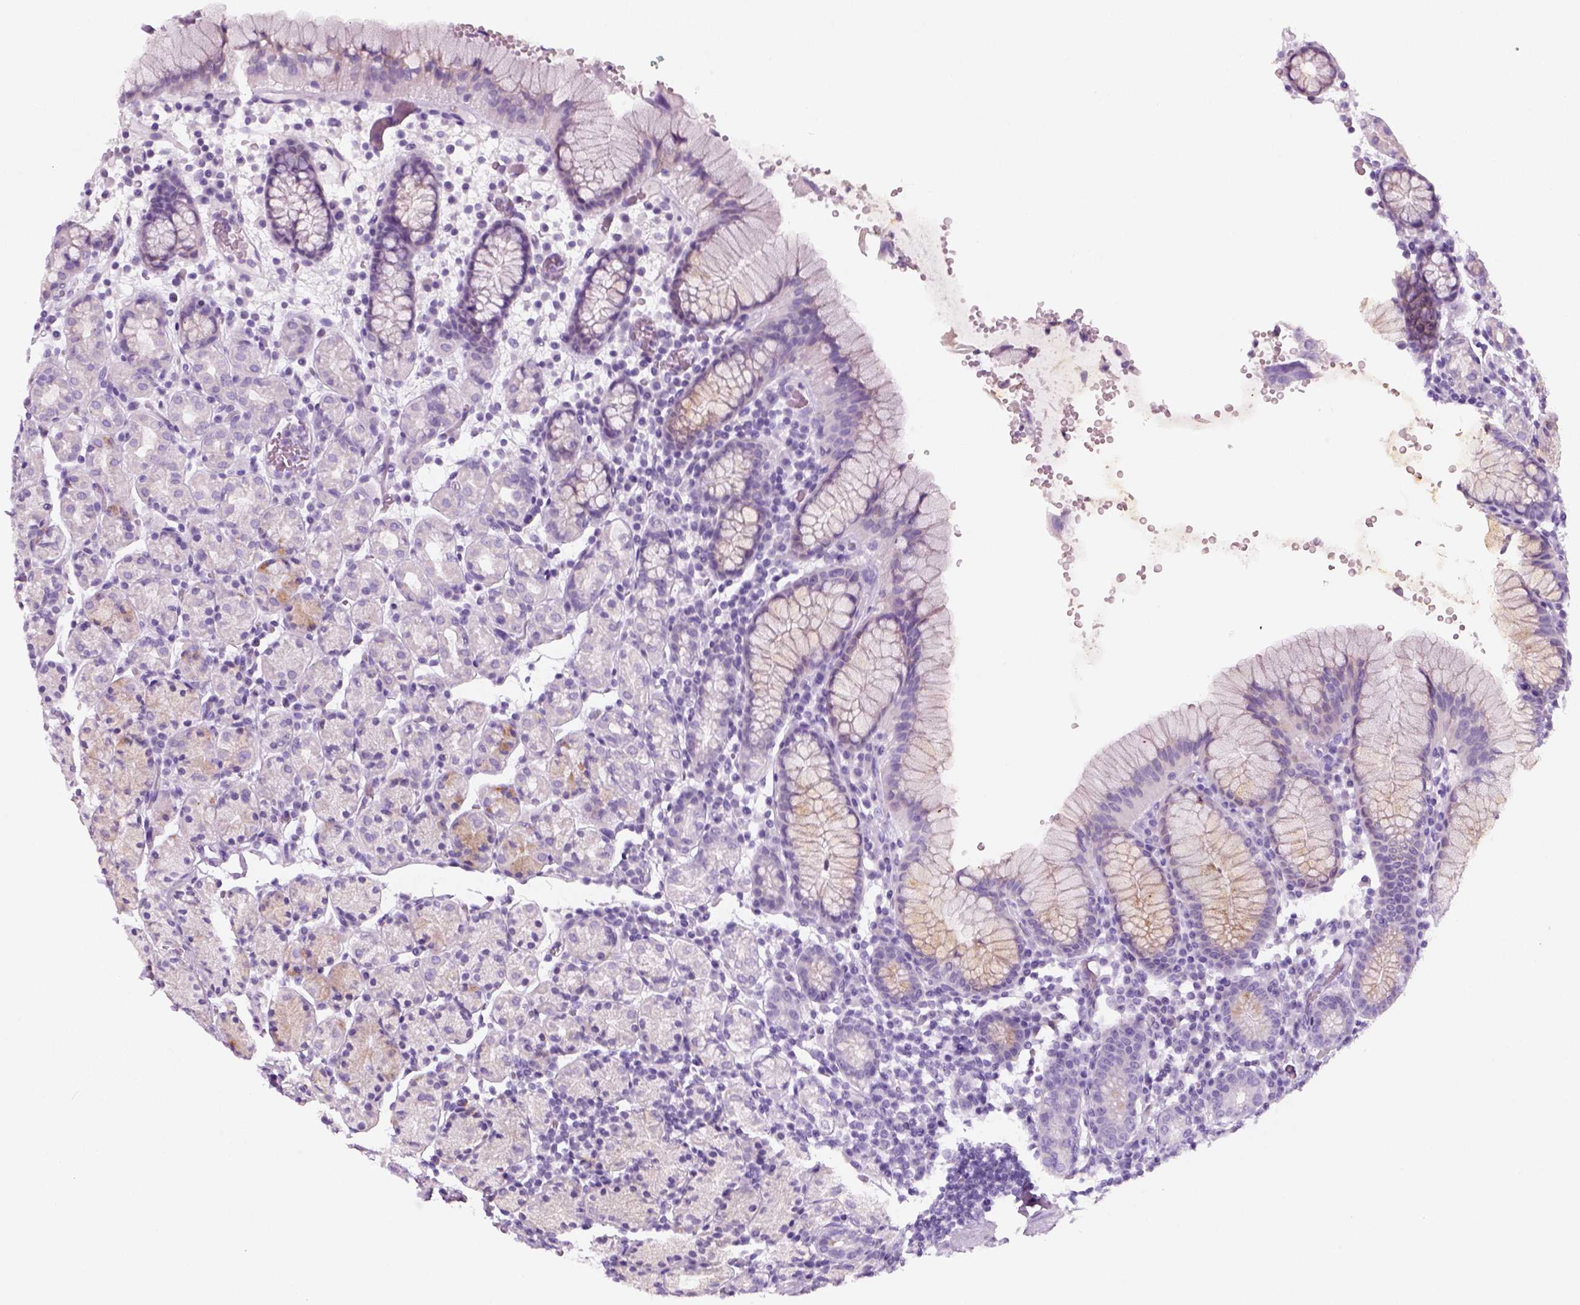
{"staining": {"intensity": "negative", "quantity": "none", "location": "none"}, "tissue": "stomach", "cell_type": "Glandular cells", "image_type": "normal", "snomed": [{"axis": "morphology", "description": "Normal tissue, NOS"}, {"axis": "topography", "description": "Stomach, upper"}, {"axis": "topography", "description": "Stomach"}], "caption": "This image is of benign stomach stained with immunohistochemistry (IHC) to label a protein in brown with the nuclei are counter-stained blue. There is no staining in glandular cells.", "gene": "KRTAP11", "patient": {"sex": "male", "age": 62}}